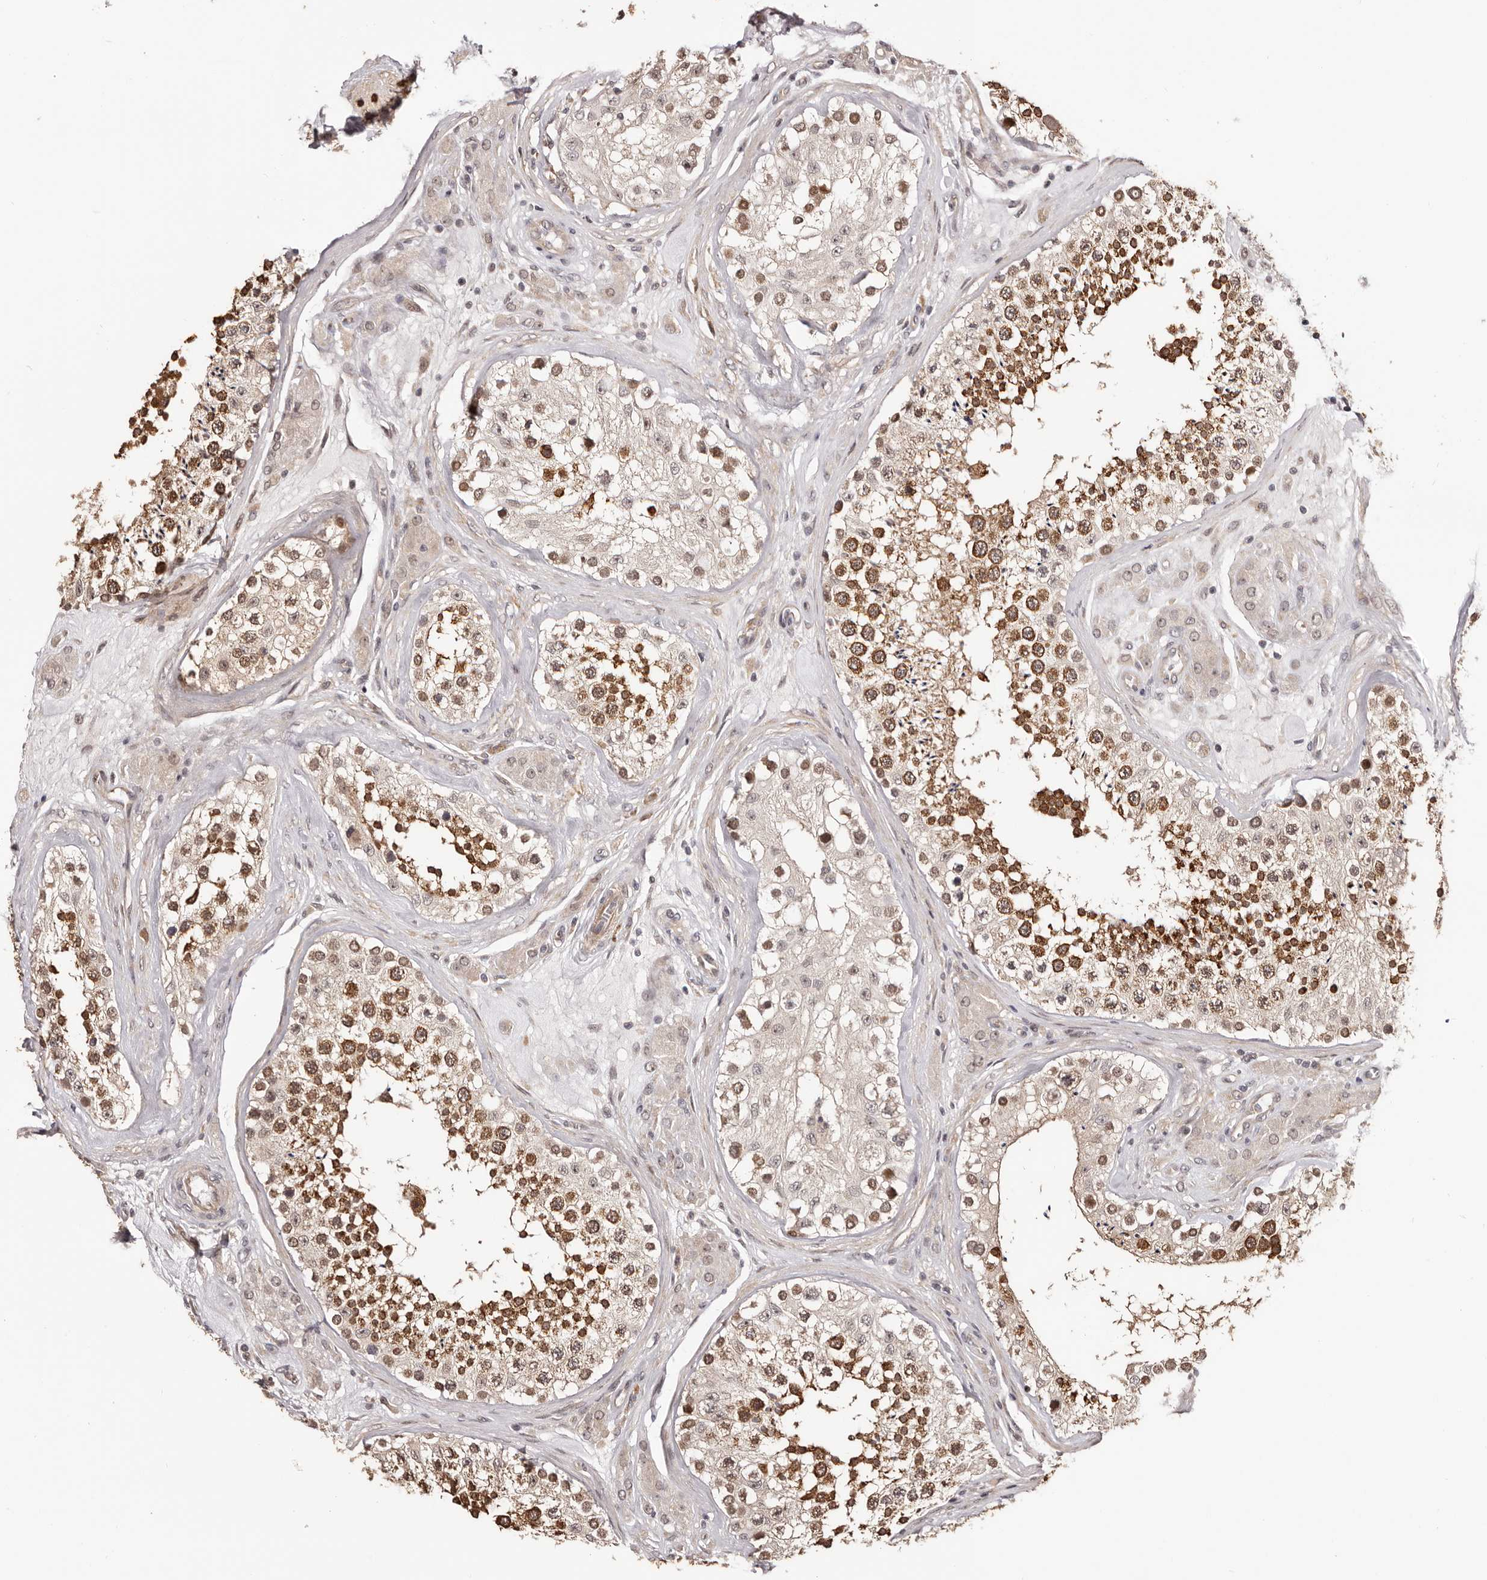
{"staining": {"intensity": "strong", "quantity": "25%-75%", "location": "cytoplasmic/membranous,nuclear"}, "tissue": "testis", "cell_type": "Cells in seminiferous ducts", "image_type": "normal", "snomed": [{"axis": "morphology", "description": "Normal tissue, NOS"}, {"axis": "topography", "description": "Testis"}], "caption": "IHC of normal testis reveals high levels of strong cytoplasmic/membranous,nuclear positivity in about 25%-75% of cells in seminiferous ducts. (DAB (3,3'-diaminobenzidine) IHC, brown staining for protein, blue staining for nuclei).", "gene": "NOL12", "patient": {"sex": "male", "age": 46}}